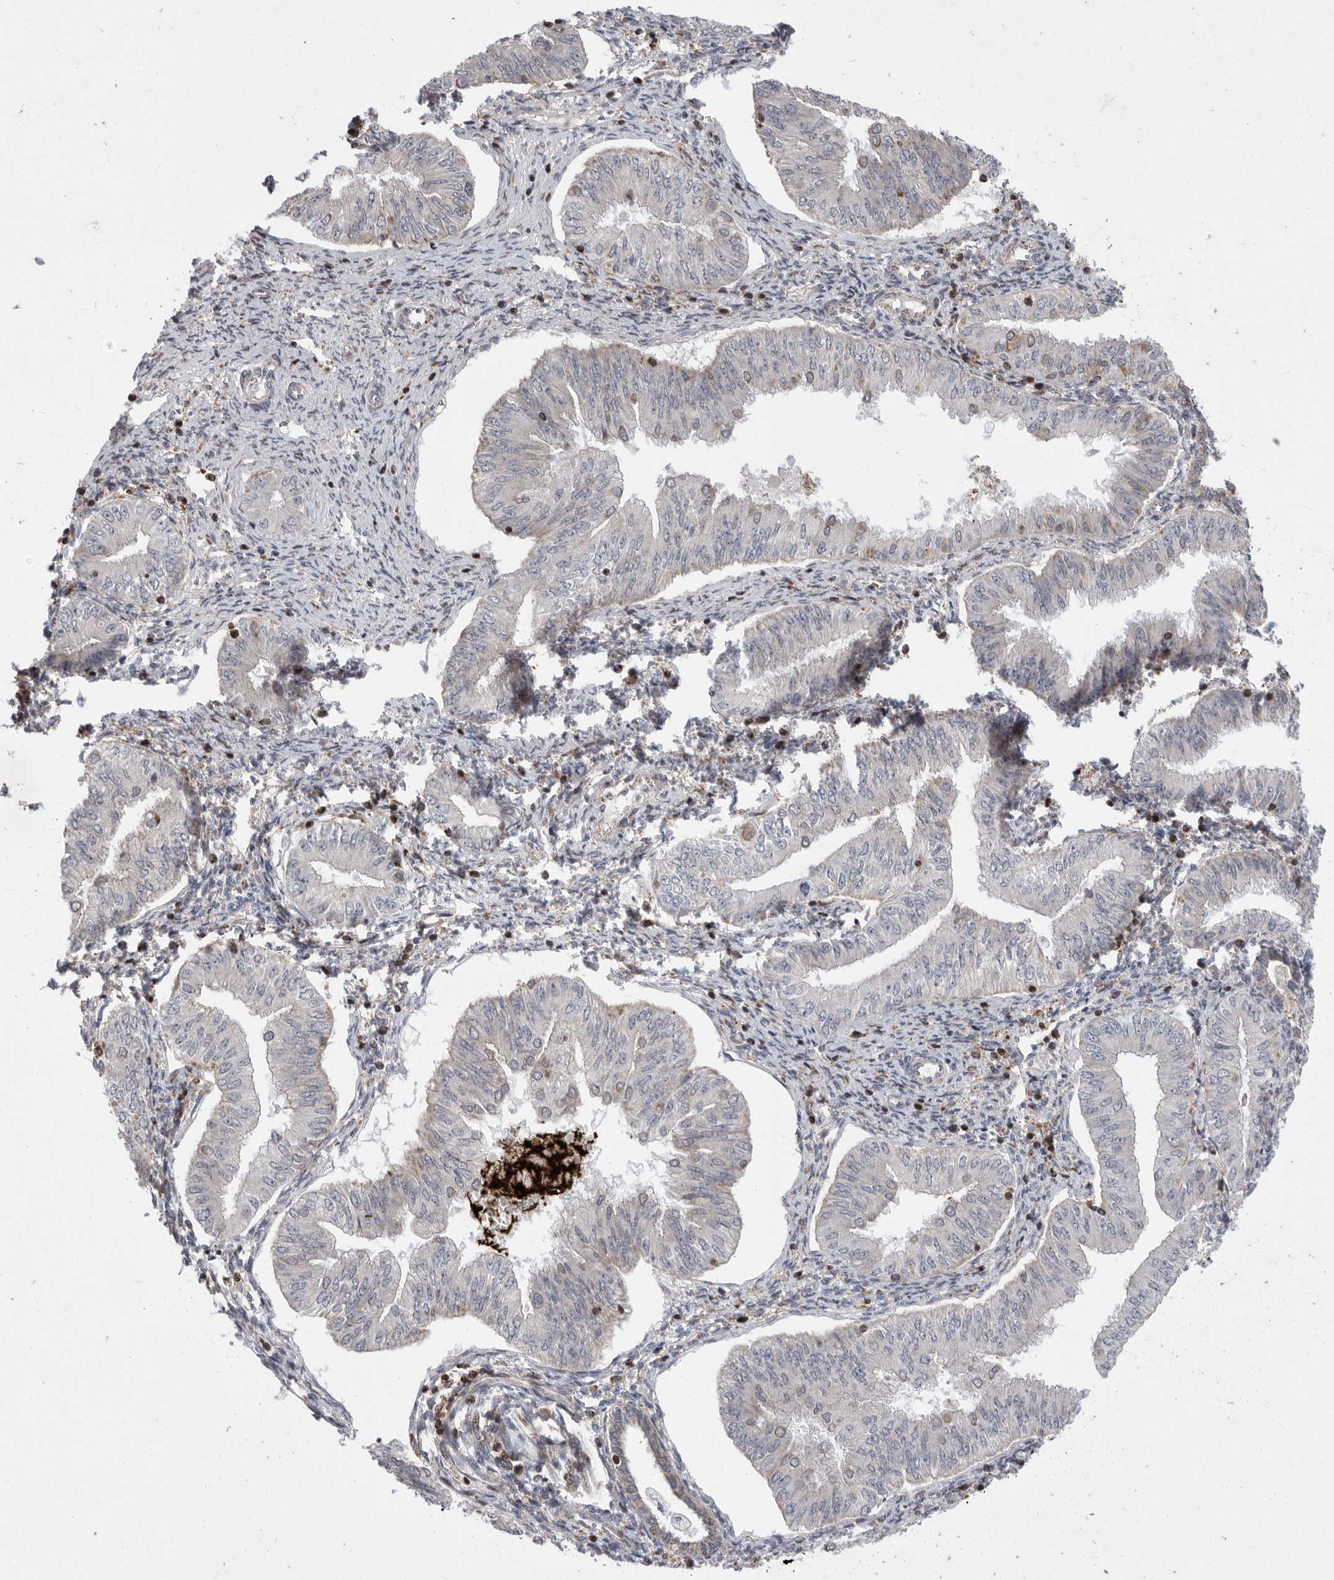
{"staining": {"intensity": "negative", "quantity": "none", "location": "none"}, "tissue": "endometrial cancer", "cell_type": "Tumor cells", "image_type": "cancer", "snomed": [{"axis": "morphology", "description": "Normal tissue, NOS"}, {"axis": "morphology", "description": "Adenocarcinoma, NOS"}, {"axis": "topography", "description": "Endometrium"}], "caption": "Immunohistochemistry of human endometrial cancer reveals no staining in tumor cells. (DAB immunohistochemistry (IHC) visualized using brightfield microscopy, high magnification).", "gene": "MPZL1", "patient": {"sex": "female", "age": 53}}